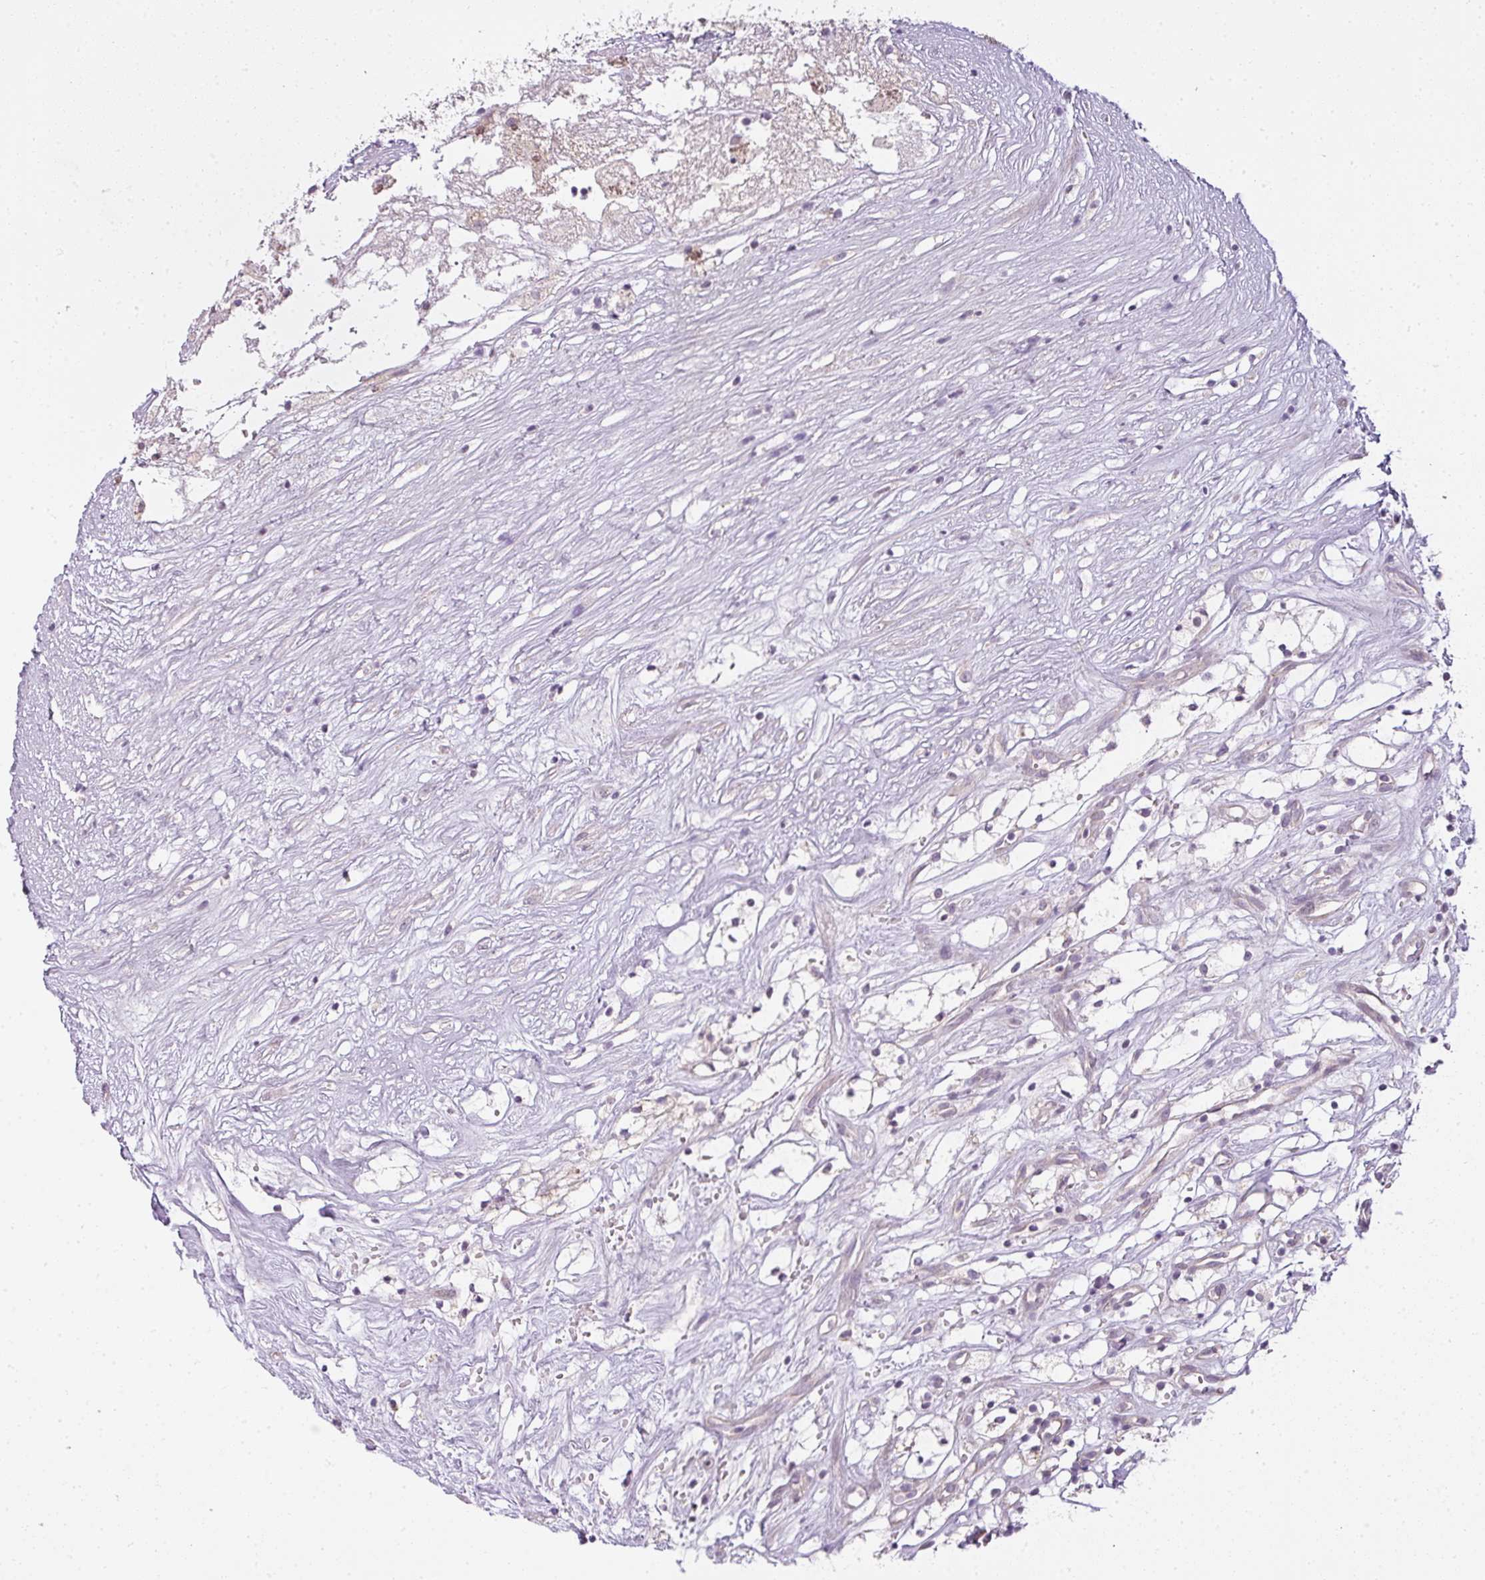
{"staining": {"intensity": "negative", "quantity": "none", "location": "none"}, "tissue": "renal cancer", "cell_type": "Tumor cells", "image_type": "cancer", "snomed": [{"axis": "morphology", "description": "Adenocarcinoma, NOS"}, {"axis": "topography", "description": "Kidney"}], "caption": "DAB (3,3'-diaminobenzidine) immunohistochemical staining of renal adenocarcinoma reveals no significant expression in tumor cells.", "gene": "LY75", "patient": {"sex": "male", "age": 59}}